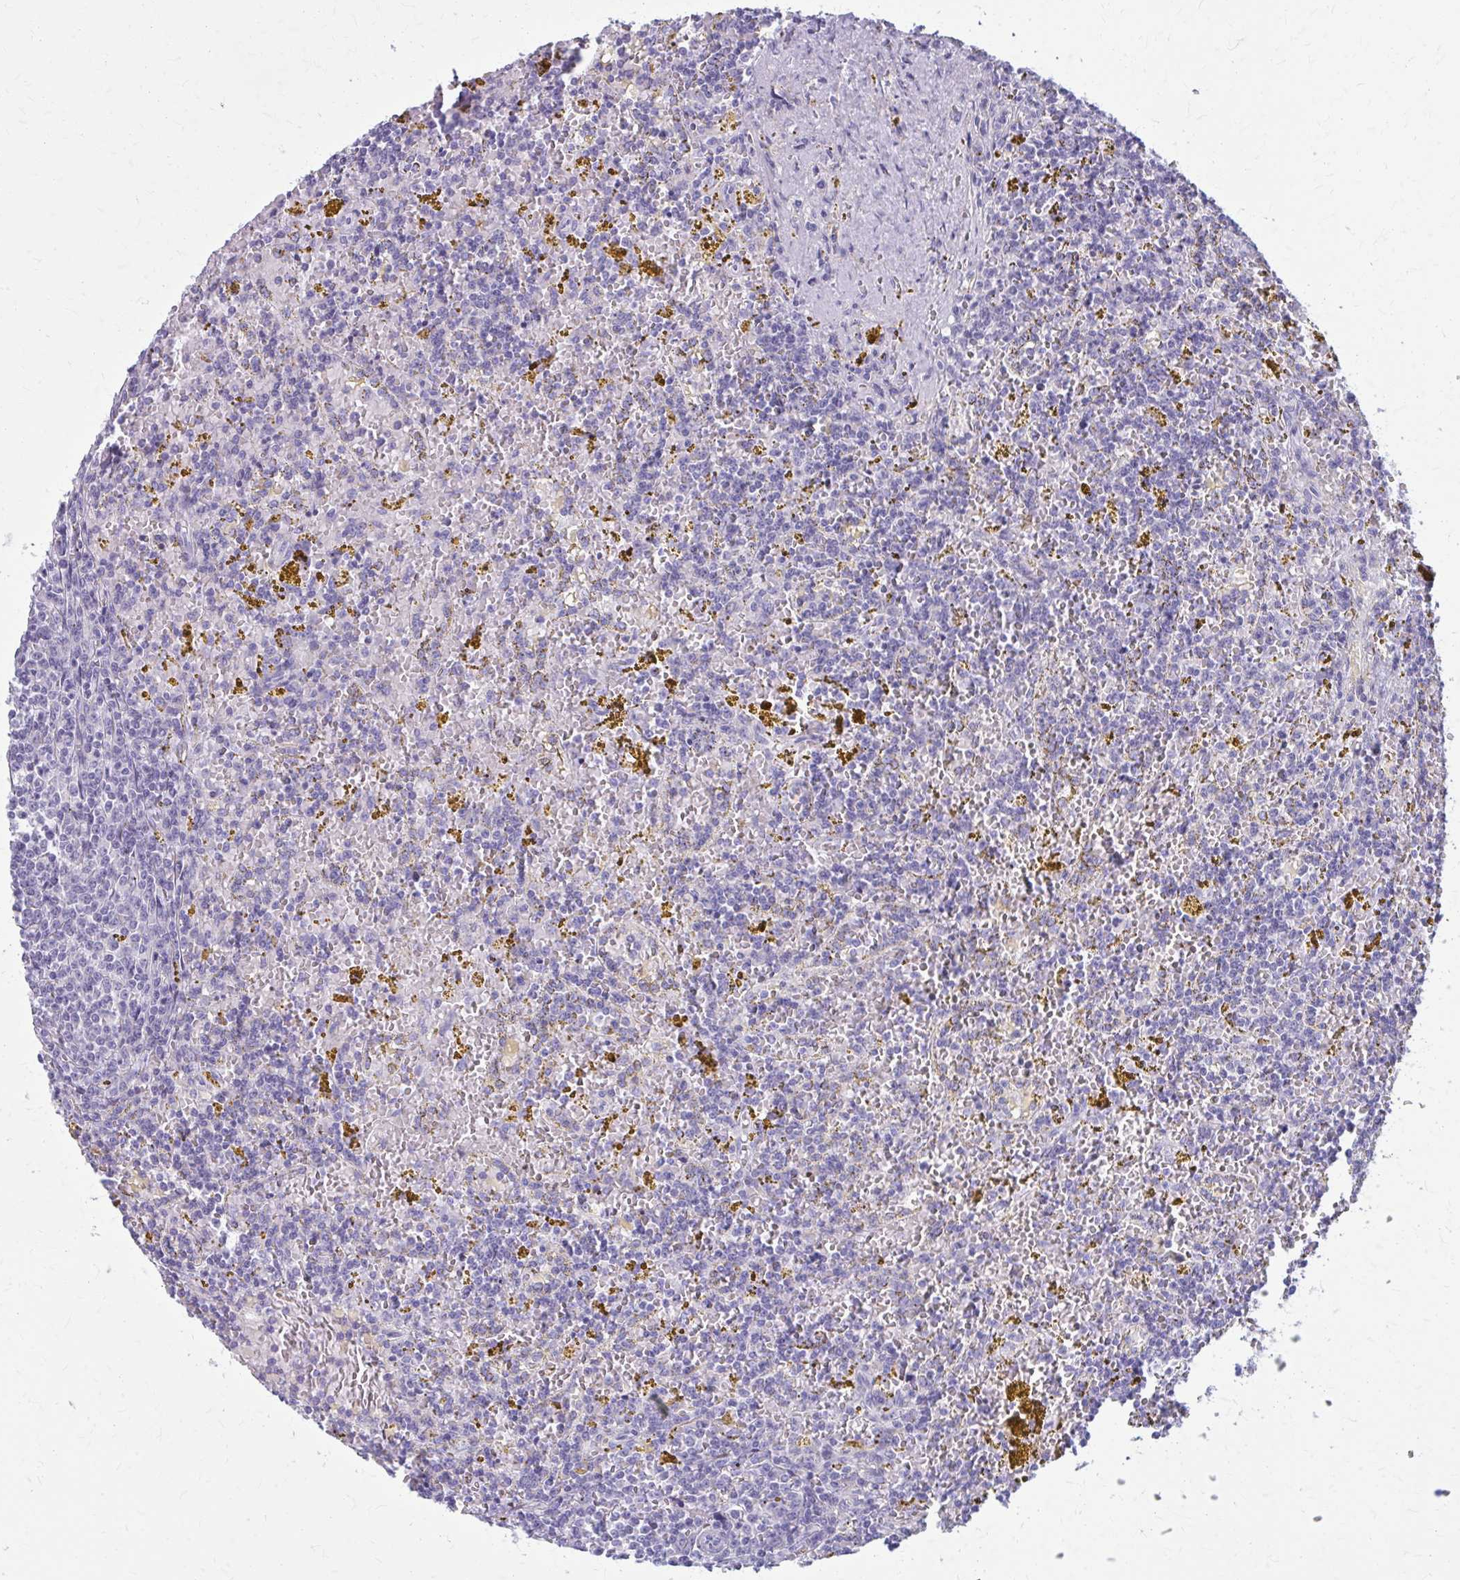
{"staining": {"intensity": "negative", "quantity": "none", "location": "none"}, "tissue": "lymphoma", "cell_type": "Tumor cells", "image_type": "cancer", "snomed": [{"axis": "morphology", "description": "Malignant lymphoma, non-Hodgkin's type, Low grade"}, {"axis": "topography", "description": "Spleen"}, {"axis": "topography", "description": "Lymph node"}], "caption": "Immunohistochemical staining of malignant lymphoma, non-Hodgkin's type (low-grade) reveals no significant staining in tumor cells. (Immunohistochemistry (ihc), brightfield microscopy, high magnification).", "gene": "CASQ2", "patient": {"sex": "female", "age": 66}}